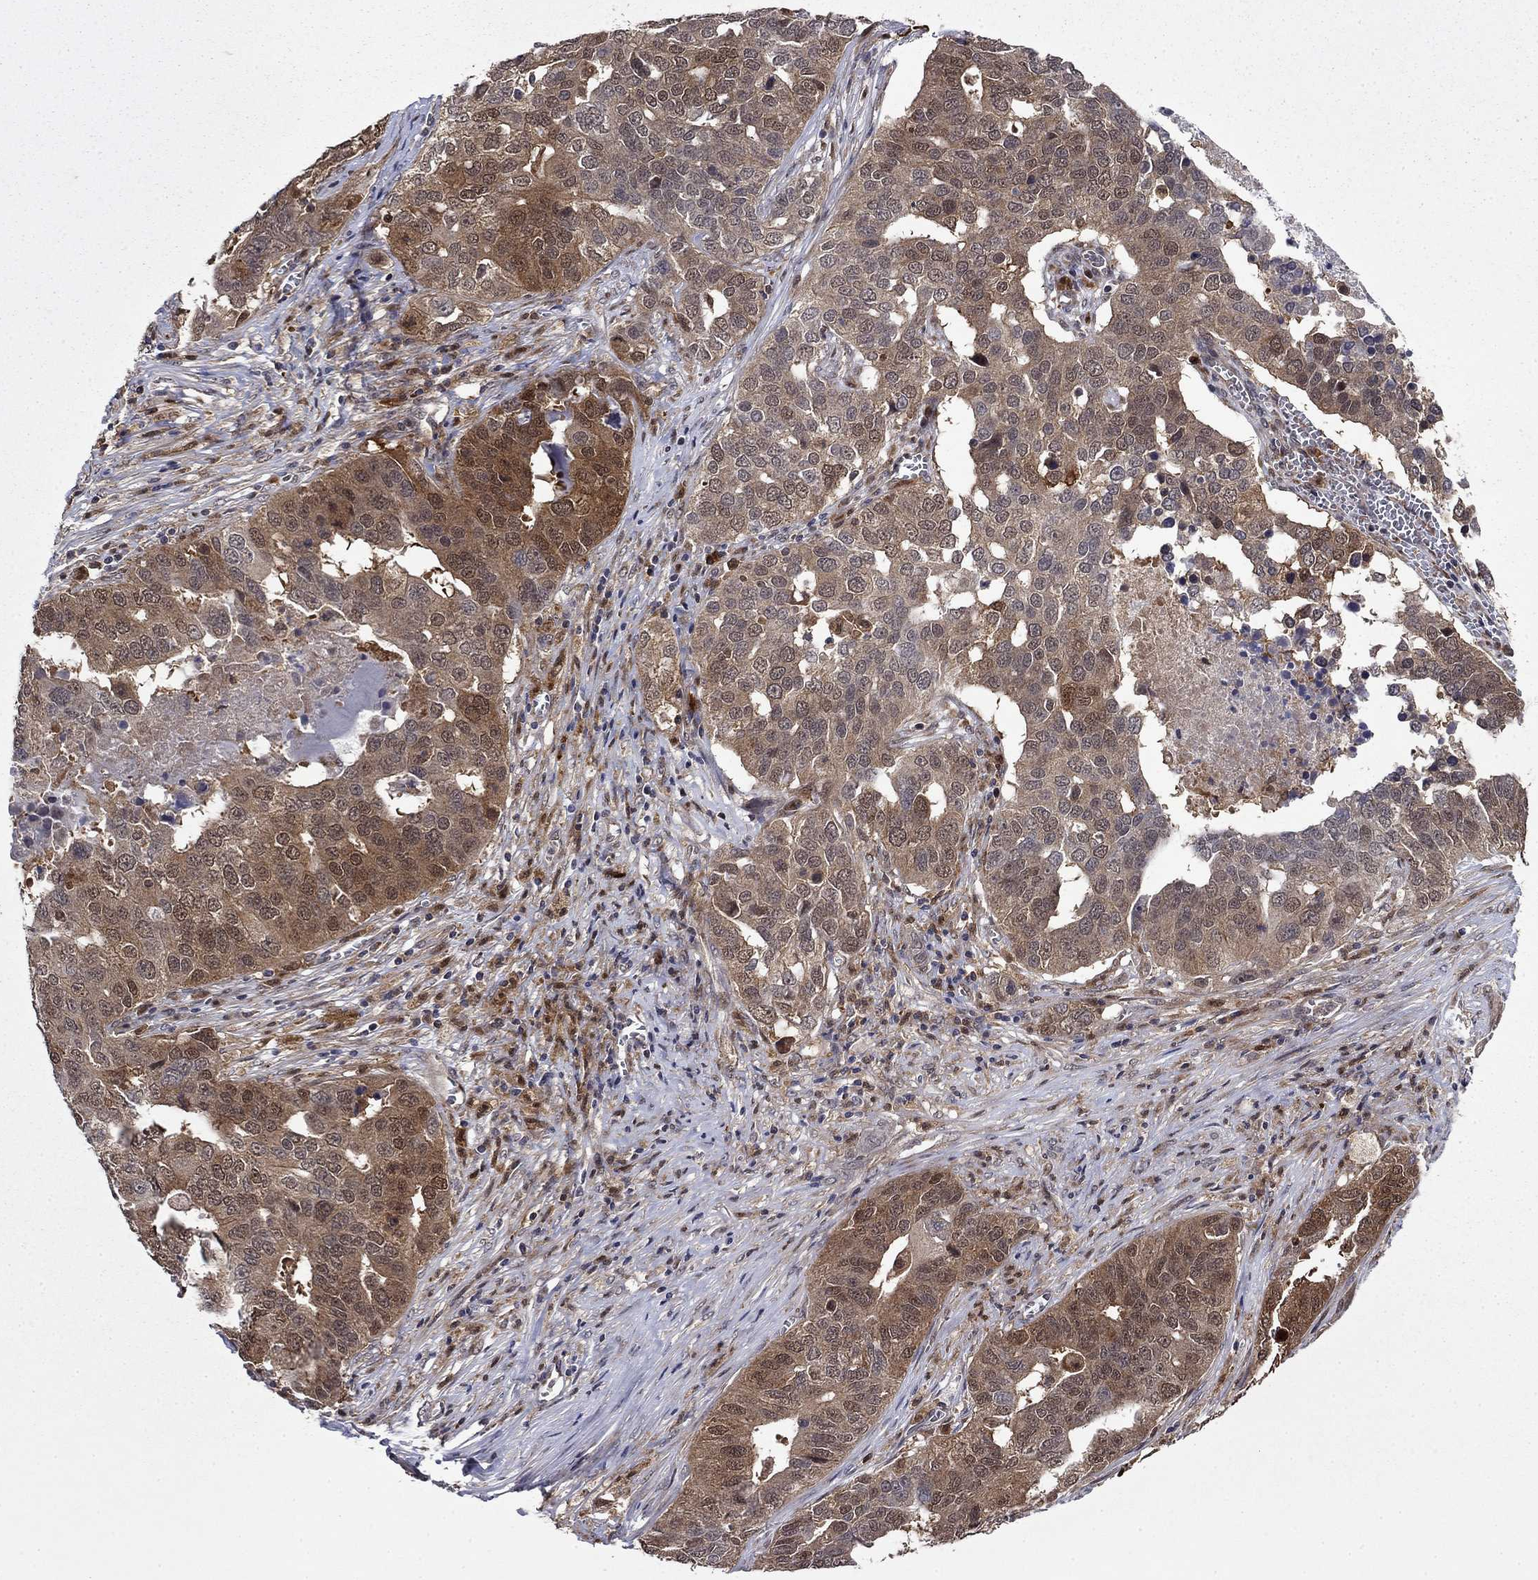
{"staining": {"intensity": "moderate", "quantity": ">75%", "location": "cytoplasmic/membranous"}, "tissue": "ovarian cancer", "cell_type": "Tumor cells", "image_type": "cancer", "snomed": [{"axis": "morphology", "description": "Carcinoma, endometroid"}, {"axis": "topography", "description": "Soft tissue"}, {"axis": "topography", "description": "Ovary"}], "caption": "Human ovarian cancer (endometroid carcinoma) stained for a protein (brown) displays moderate cytoplasmic/membranous positive staining in approximately >75% of tumor cells.", "gene": "TPMT", "patient": {"sex": "female", "age": 52}}